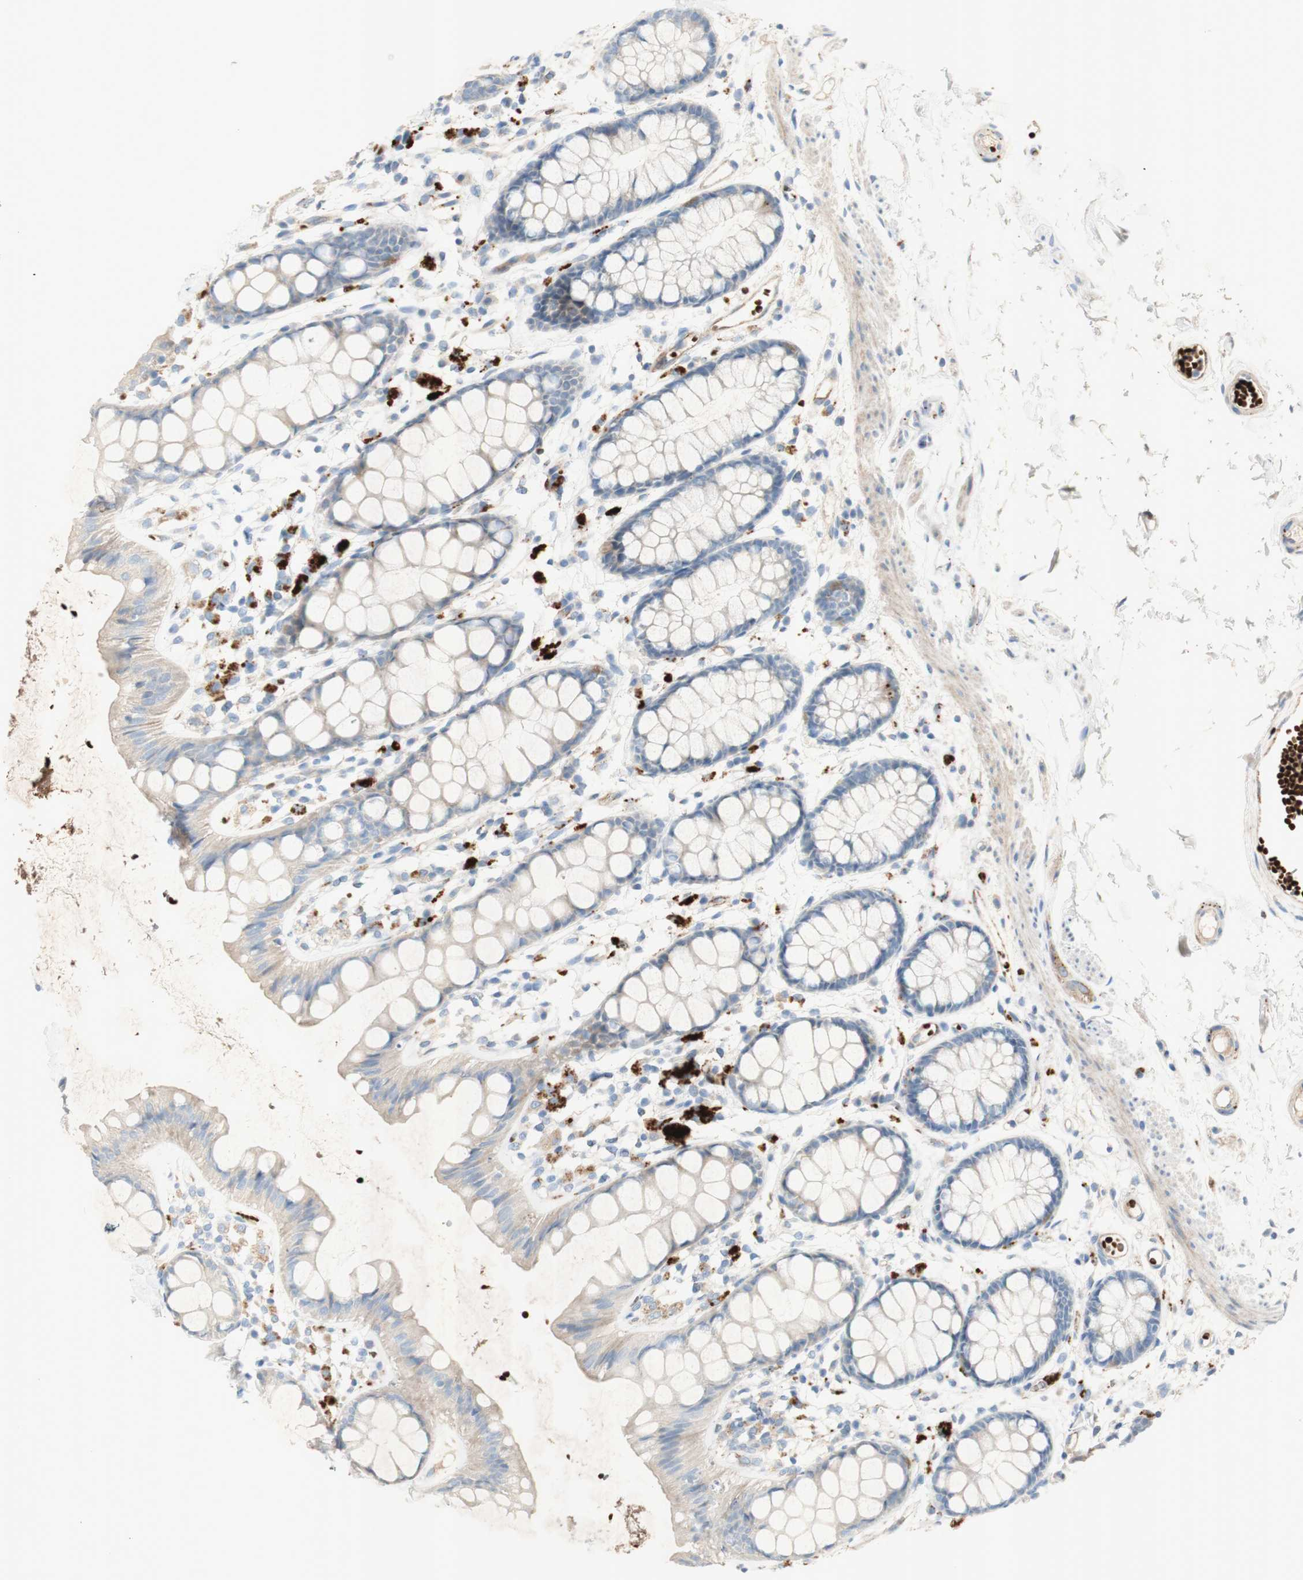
{"staining": {"intensity": "weak", "quantity": "25%-75%", "location": "cytoplasmic/membranous"}, "tissue": "rectum", "cell_type": "Glandular cells", "image_type": "normal", "snomed": [{"axis": "morphology", "description": "Normal tissue, NOS"}, {"axis": "topography", "description": "Rectum"}], "caption": "Unremarkable rectum demonstrates weak cytoplasmic/membranous positivity in approximately 25%-75% of glandular cells (DAB (3,3'-diaminobenzidine) IHC with brightfield microscopy, high magnification)..", "gene": "GAN", "patient": {"sex": "female", "age": 66}}